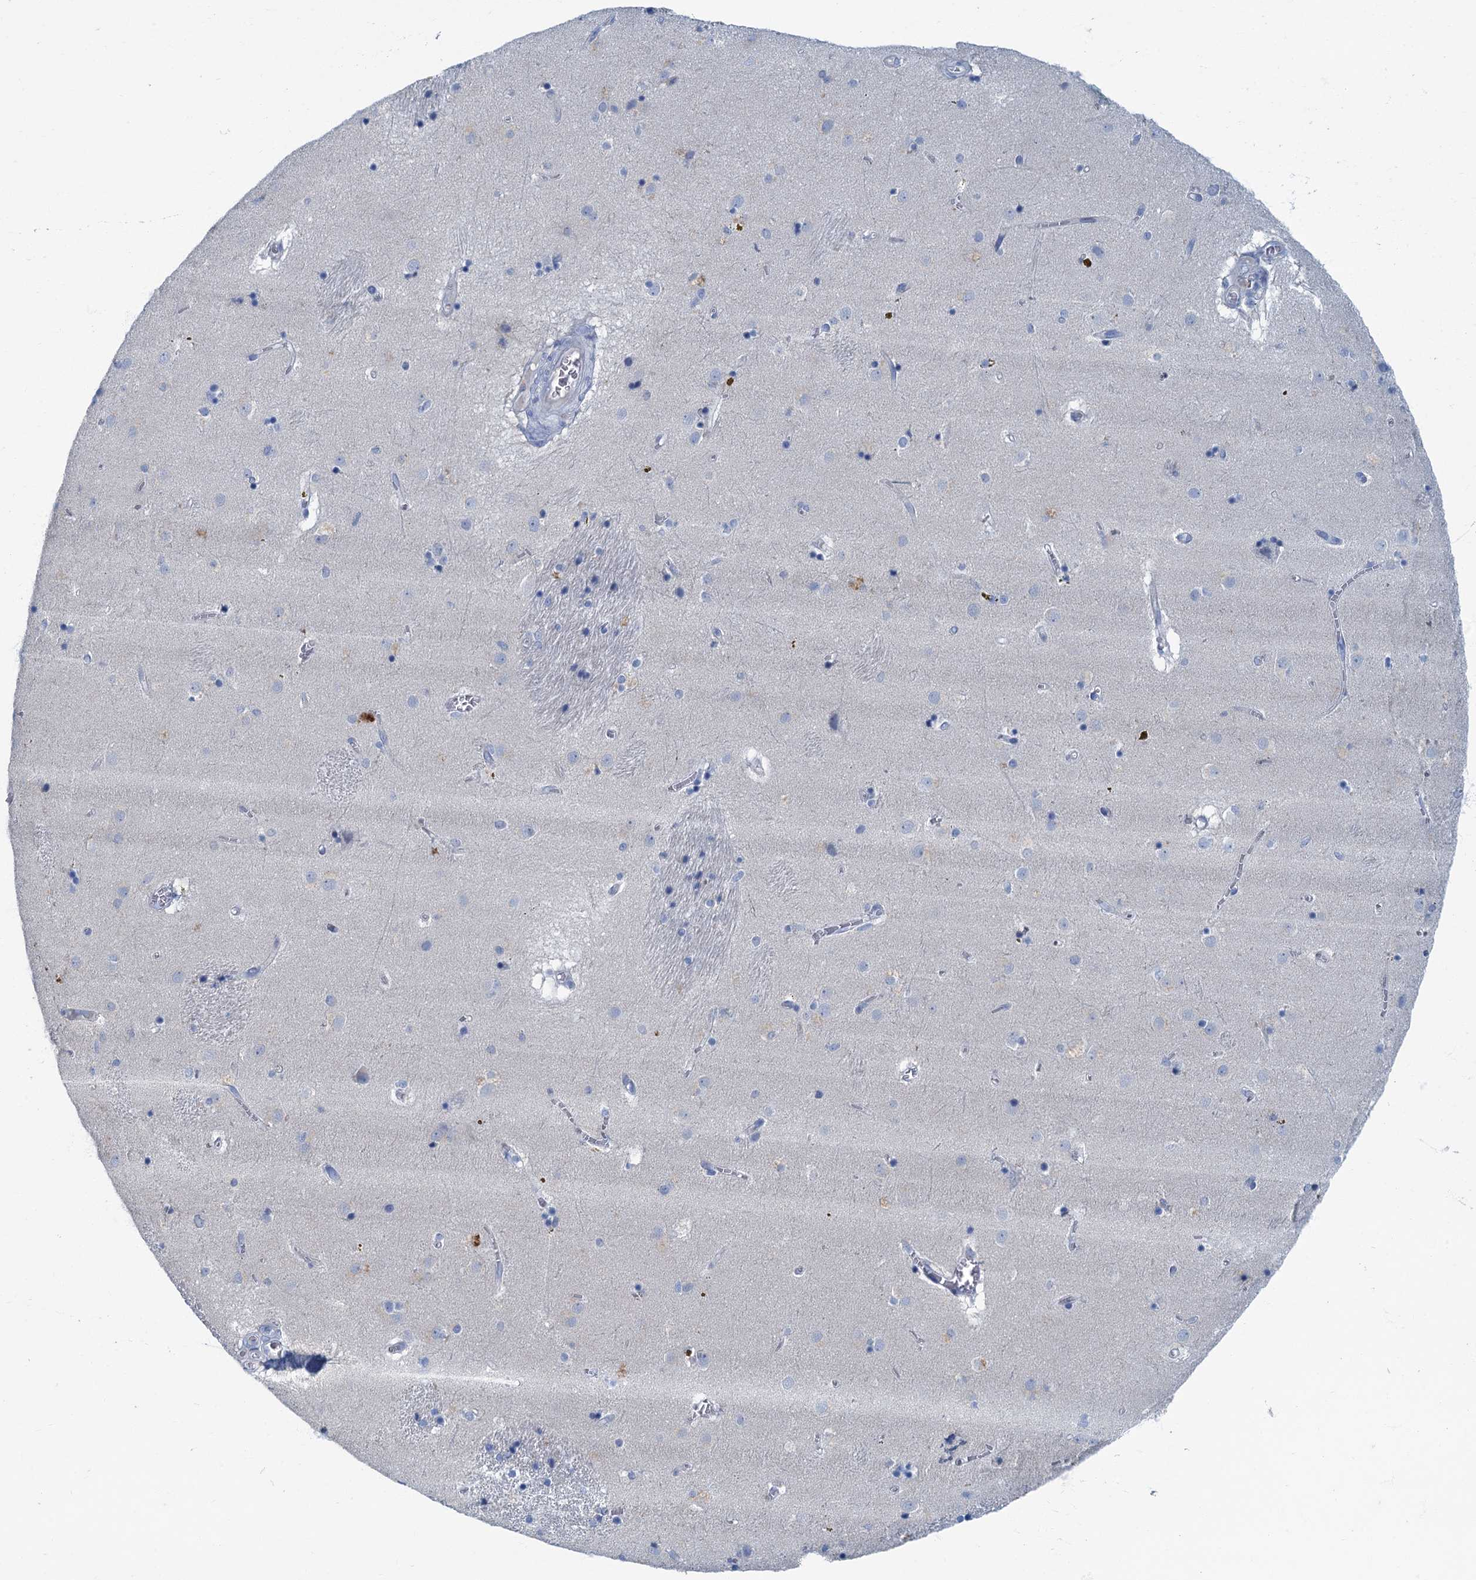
{"staining": {"intensity": "negative", "quantity": "none", "location": "none"}, "tissue": "caudate", "cell_type": "Glial cells", "image_type": "normal", "snomed": [{"axis": "morphology", "description": "Normal tissue, NOS"}, {"axis": "topography", "description": "Lateral ventricle wall"}], "caption": "There is no significant expression in glial cells of caudate. The staining was performed using DAB (3,3'-diaminobenzidine) to visualize the protein expression in brown, while the nuclei were stained in blue with hematoxylin (Magnification: 20x).", "gene": "ANKDD1A", "patient": {"sex": "male", "age": 70}}